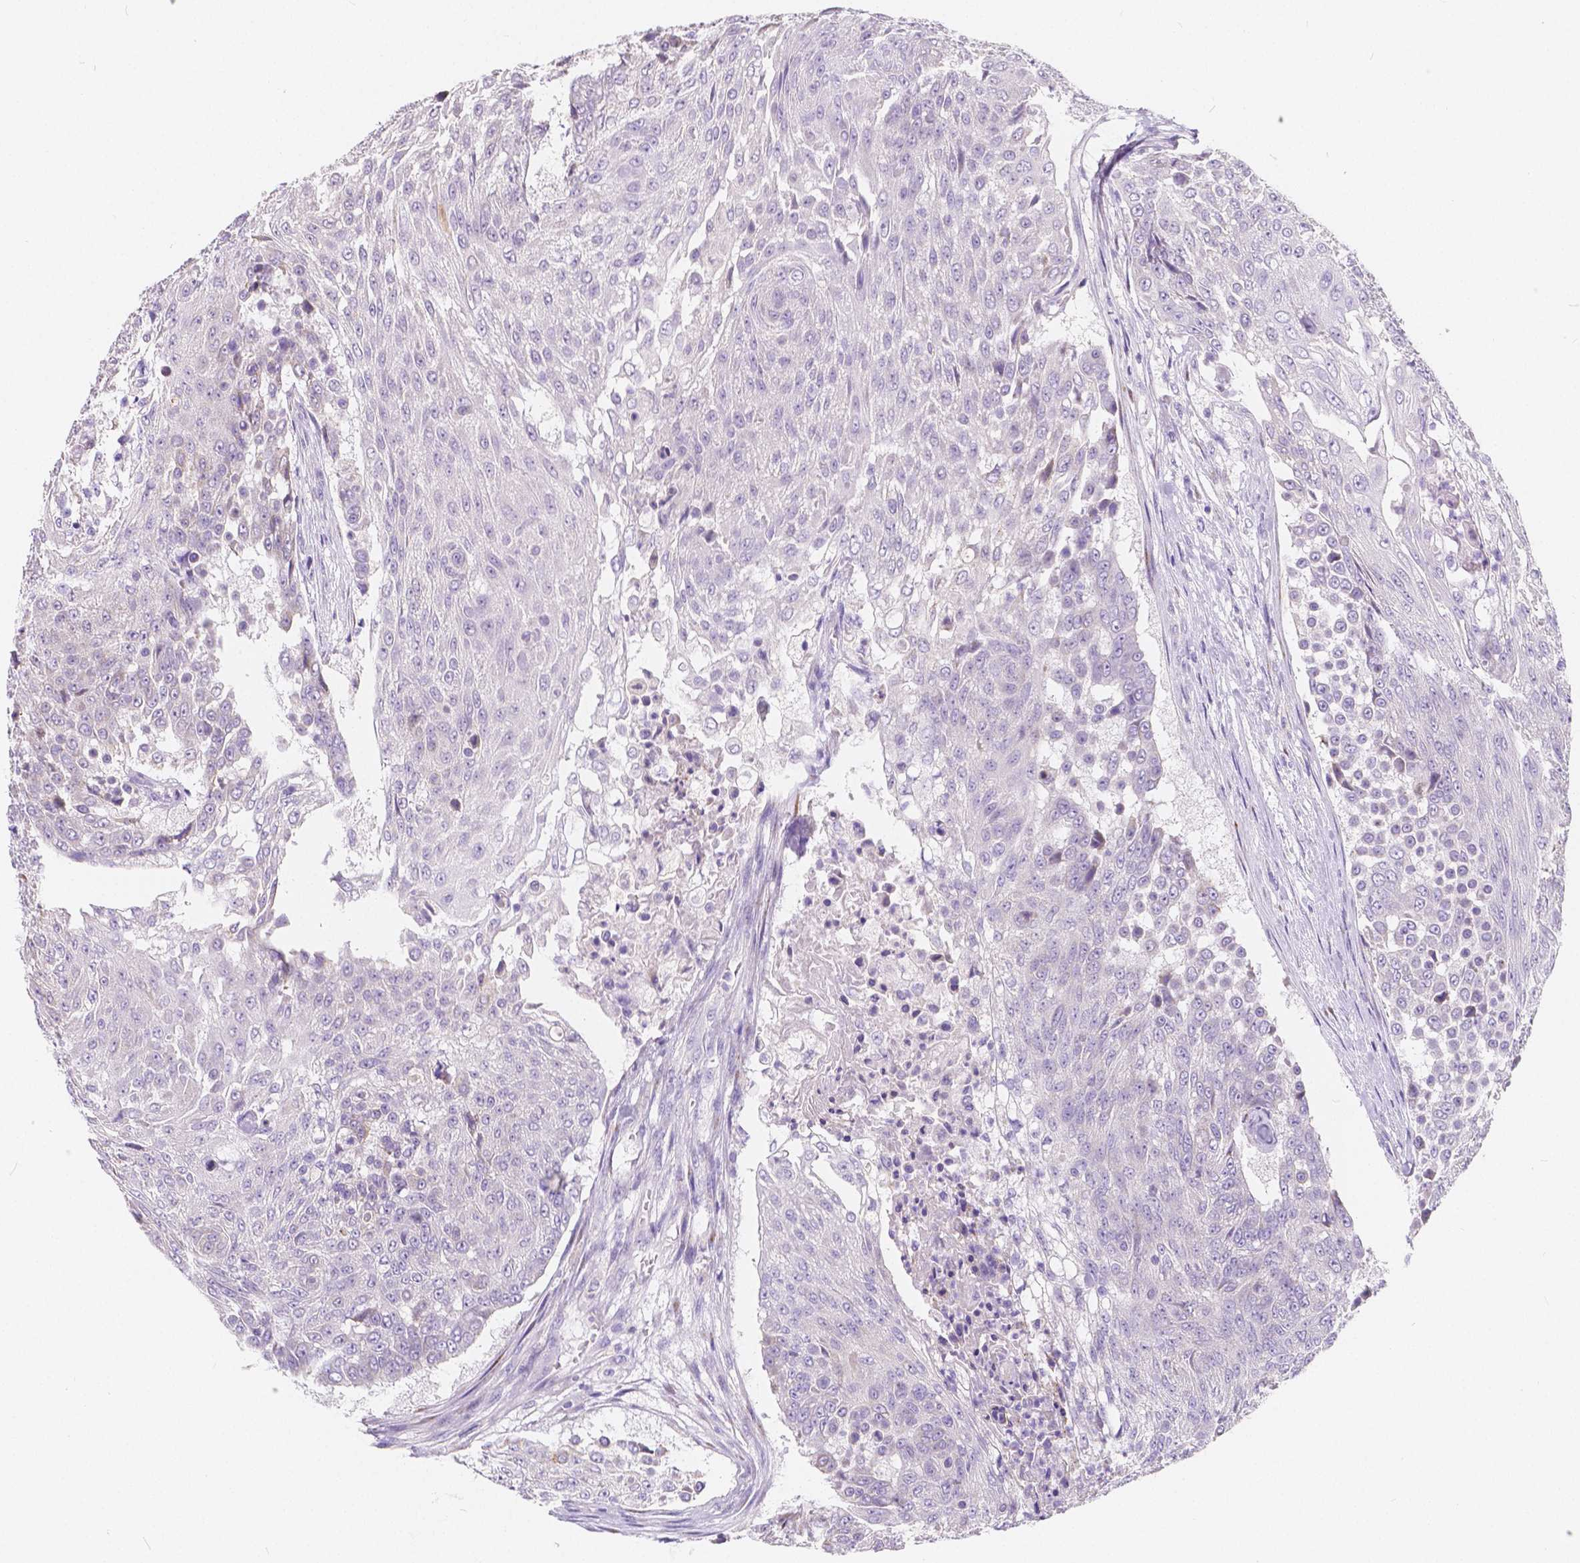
{"staining": {"intensity": "negative", "quantity": "none", "location": "none"}, "tissue": "urothelial cancer", "cell_type": "Tumor cells", "image_type": "cancer", "snomed": [{"axis": "morphology", "description": "Urothelial carcinoma, High grade"}, {"axis": "topography", "description": "Urinary bladder"}], "caption": "The image demonstrates no significant staining in tumor cells of urothelial cancer.", "gene": "RNF186", "patient": {"sex": "female", "age": 63}}